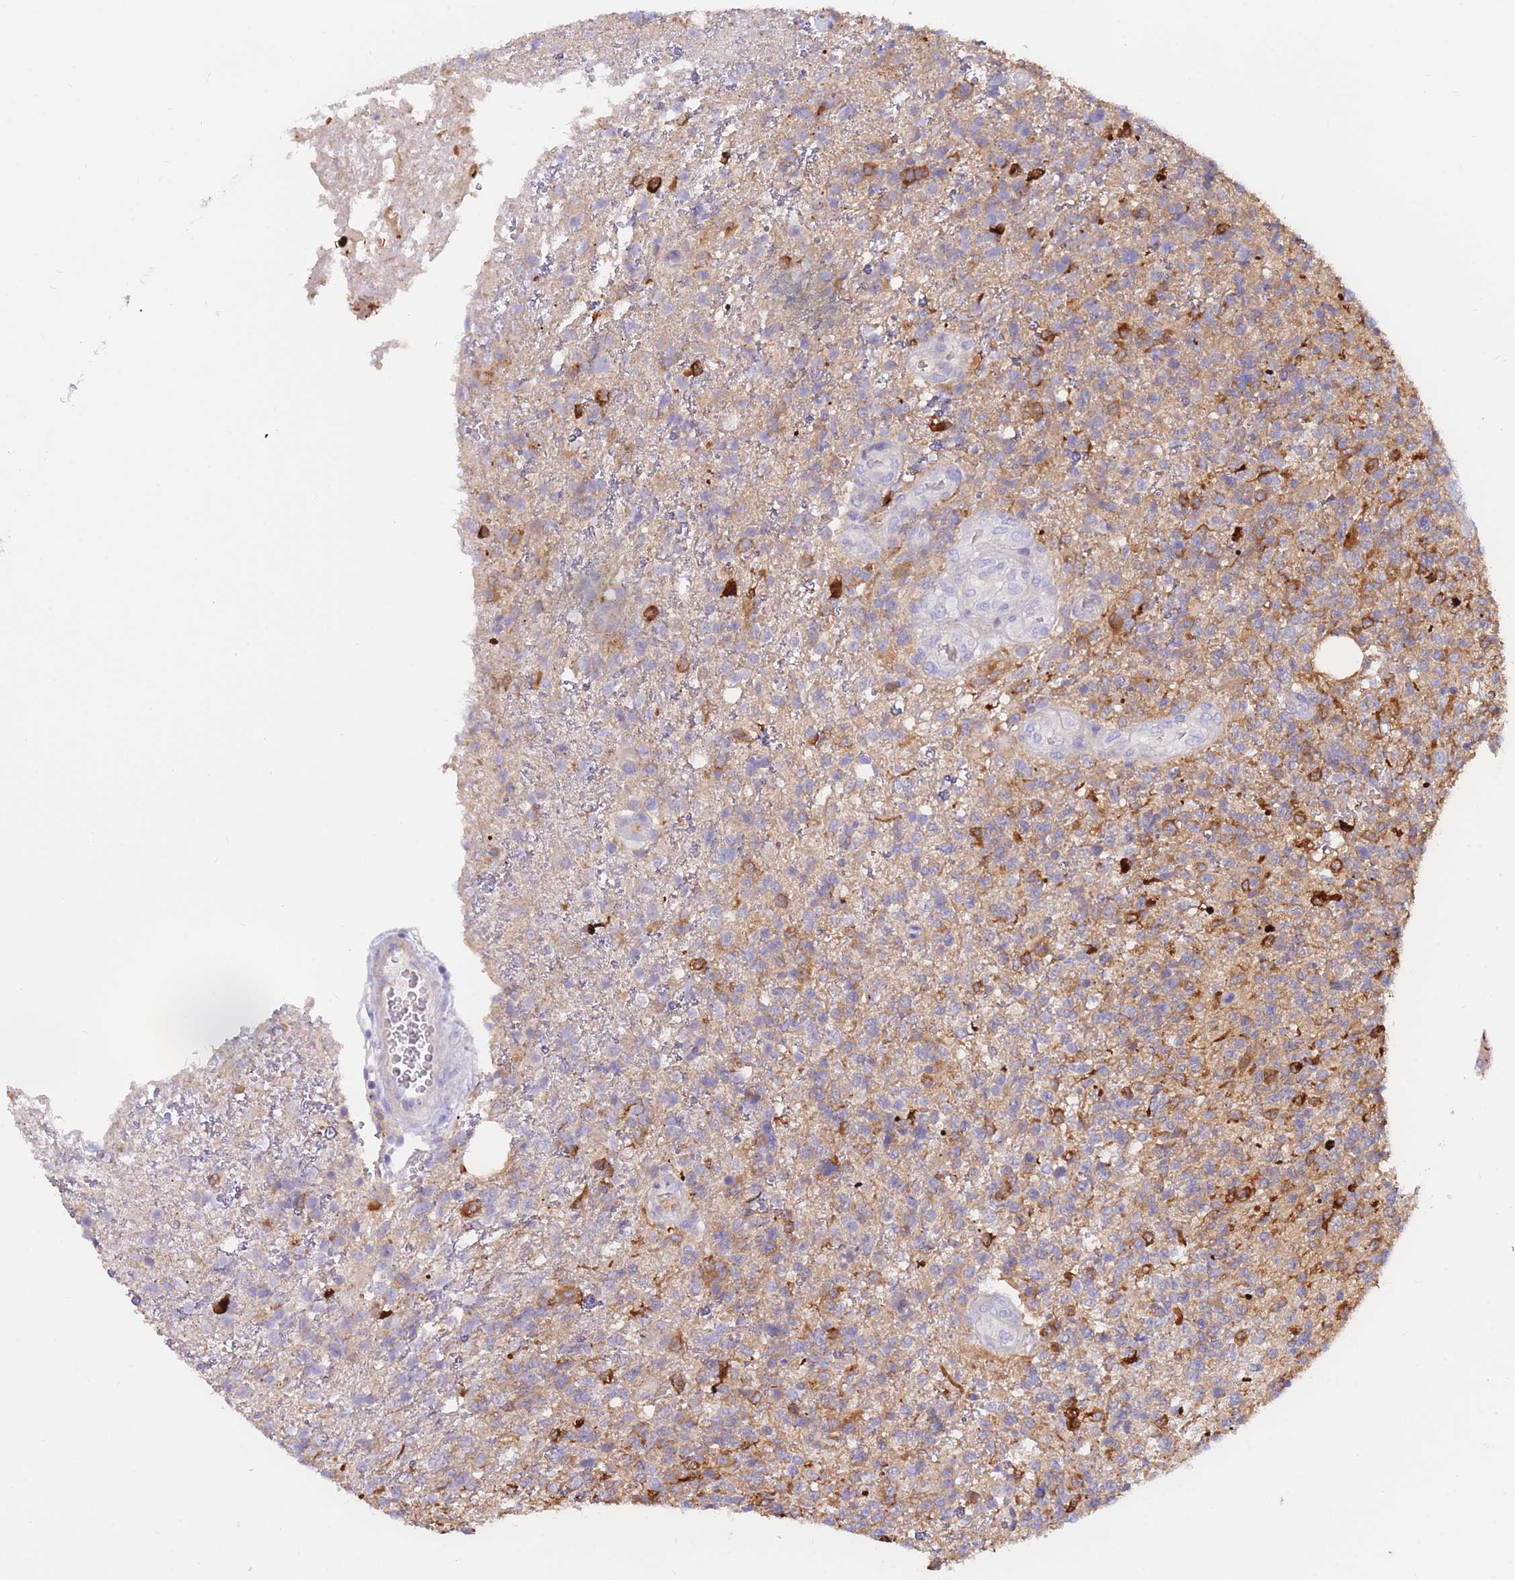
{"staining": {"intensity": "negative", "quantity": "none", "location": "none"}, "tissue": "glioma", "cell_type": "Tumor cells", "image_type": "cancer", "snomed": [{"axis": "morphology", "description": "Glioma, malignant, High grade"}, {"axis": "topography", "description": "Brain"}], "caption": "Immunohistochemical staining of human glioma displays no significant expression in tumor cells.", "gene": "SULT1A1", "patient": {"sex": "male", "age": 56}}